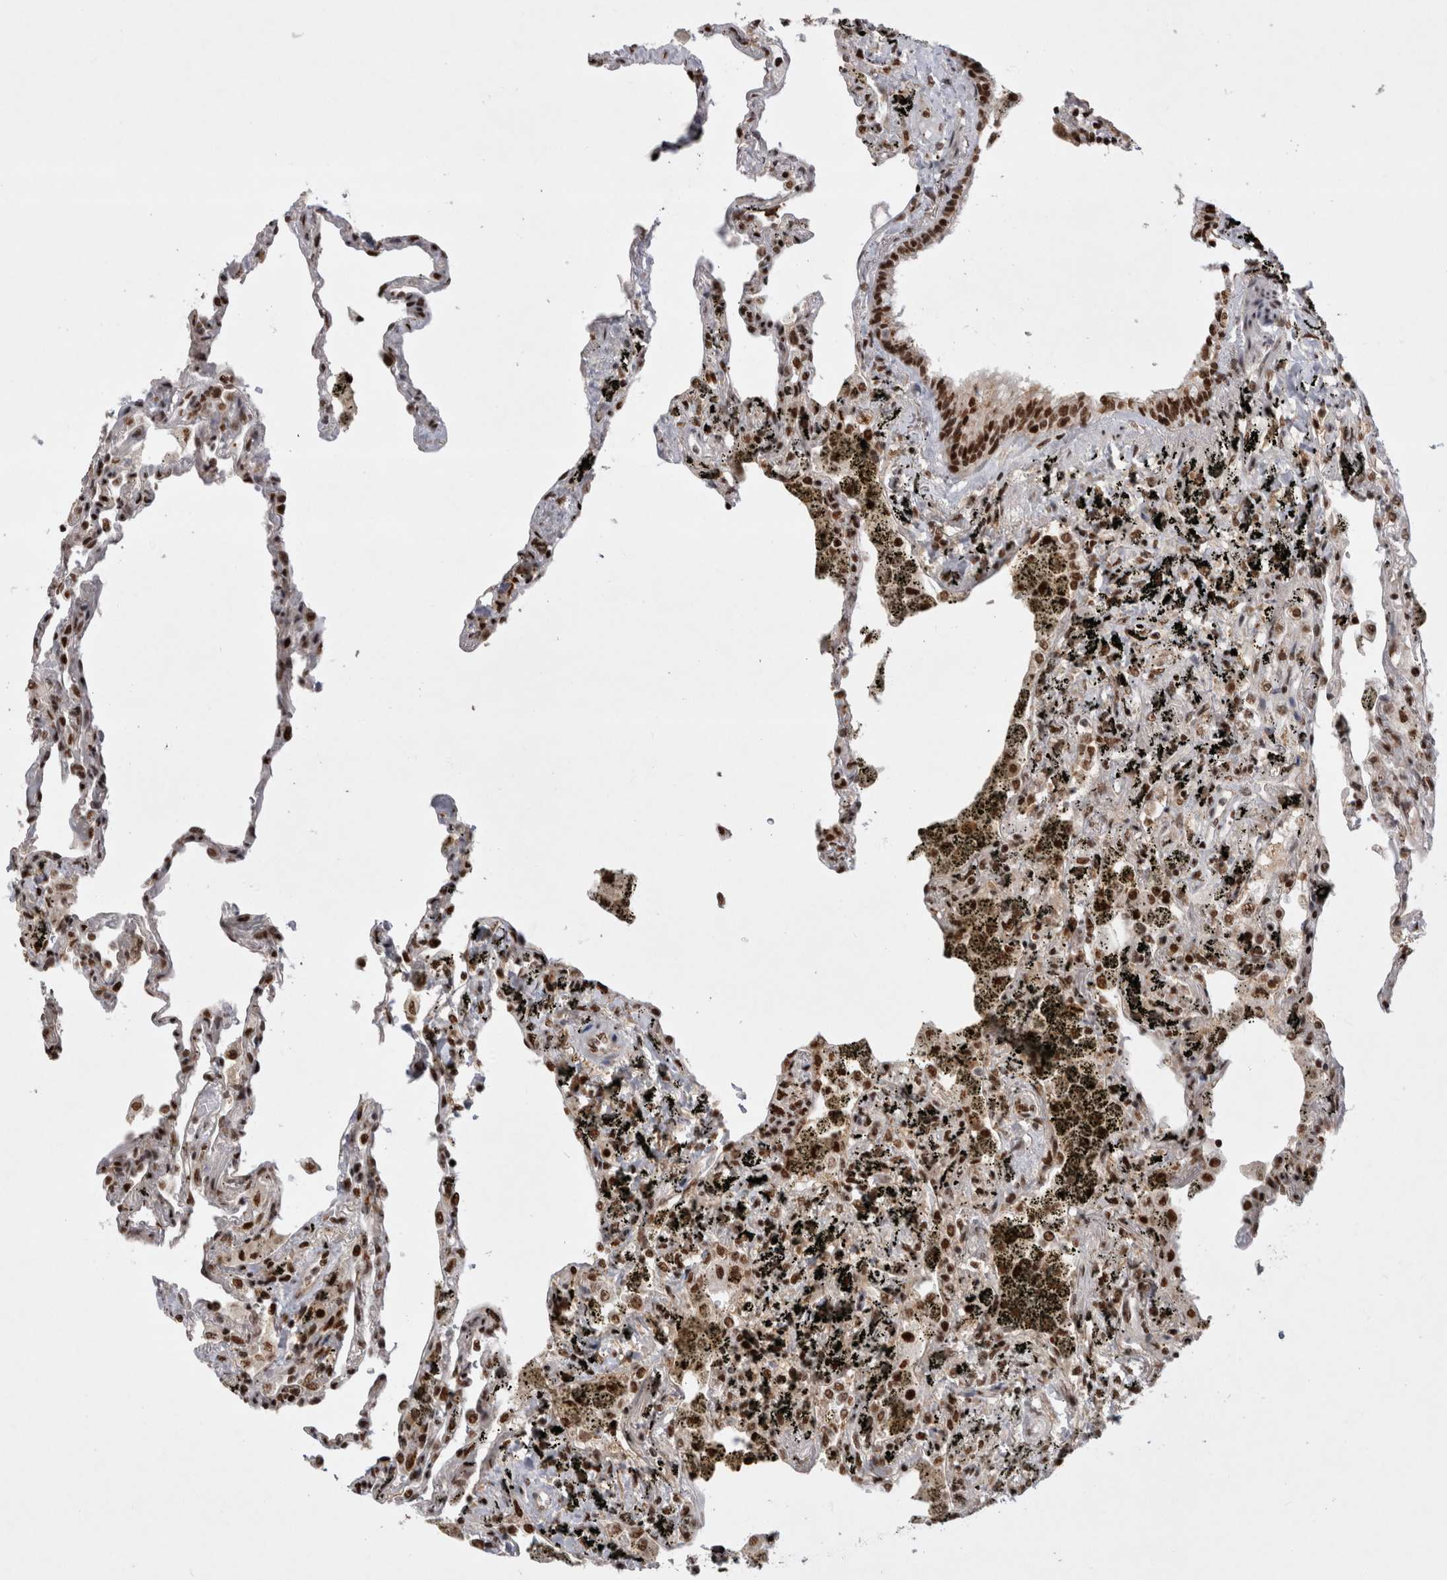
{"staining": {"intensity": "strong", "quantity": ">75%", "location": "nuclear"}, "tissue": "lung", "cell_type": "Alveolar cells", "image_type": "normal", "snomed": [{"axis": "morphology", "description": "Normal tissue, NOS"}, {"axis": "topography", "description": "Lung"}], "caption": "Alveolar cells demonstrate high levels of strong nuclear positivity in about >75% of cells in unremarkable human lung. Immunohistochemistry stains the protein in brown and the nuclei are stained blue.", "gene": "EYA2", "patient": {"sex": "male", "age": 59}}